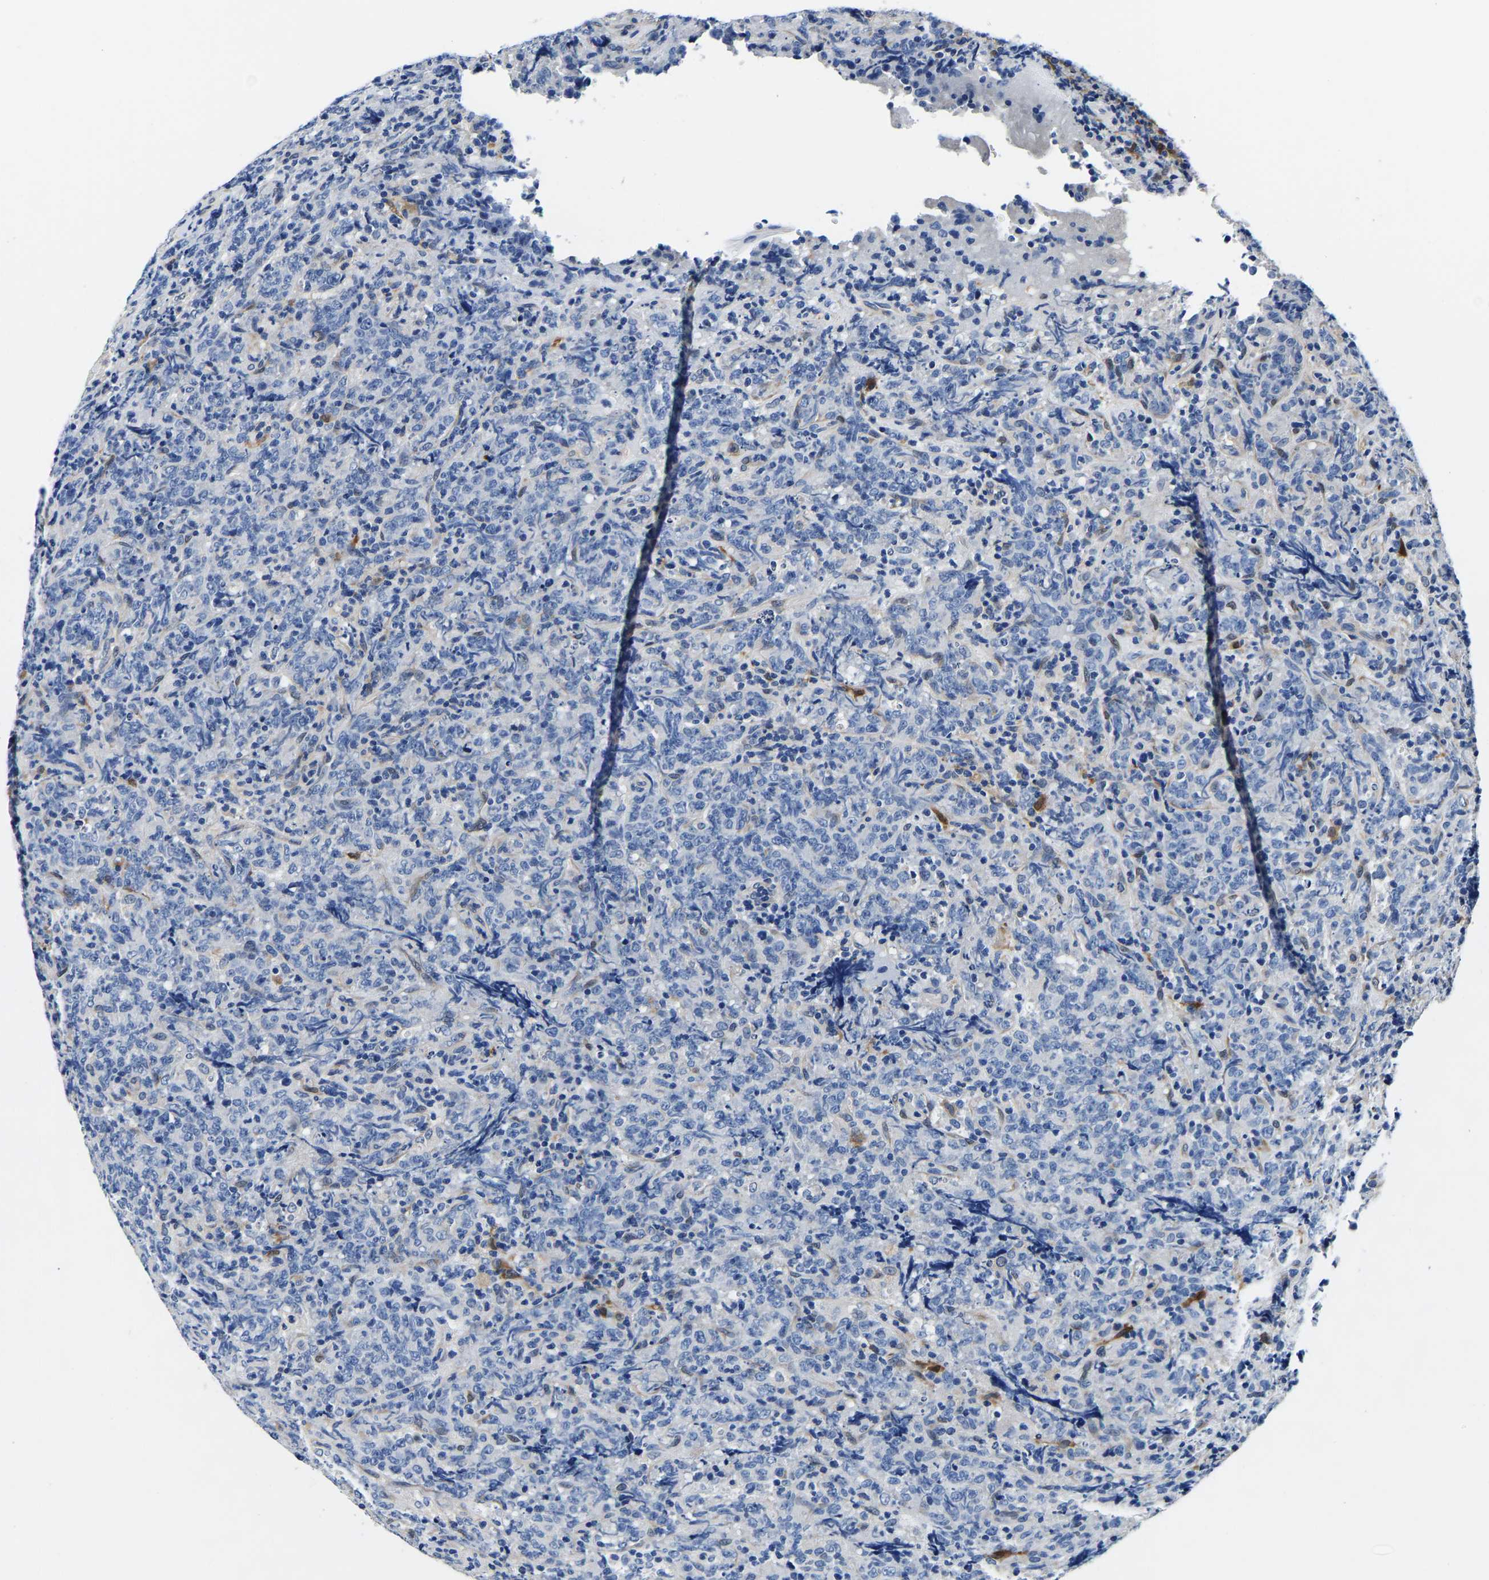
{"staining": {"intensity": "negative", "quantity": "none", "location": "none"}, "tissue": "lymphoma", "cell_type": "Tumor cells", "image_type": "cancer", "snomed": [{"axis": "morphology", "description": "Malignant lymphoma, non-Hodgkin's type, High grade"}, {"axis": "topography", "description": "Tonsil"}], "caption": "There is no significant staining in tumor cells of malignant lymphoma, non-Hodgkin's type (high-grade).", "gene": "ACO1", "patient": {"sex": "female", "age": 36}}